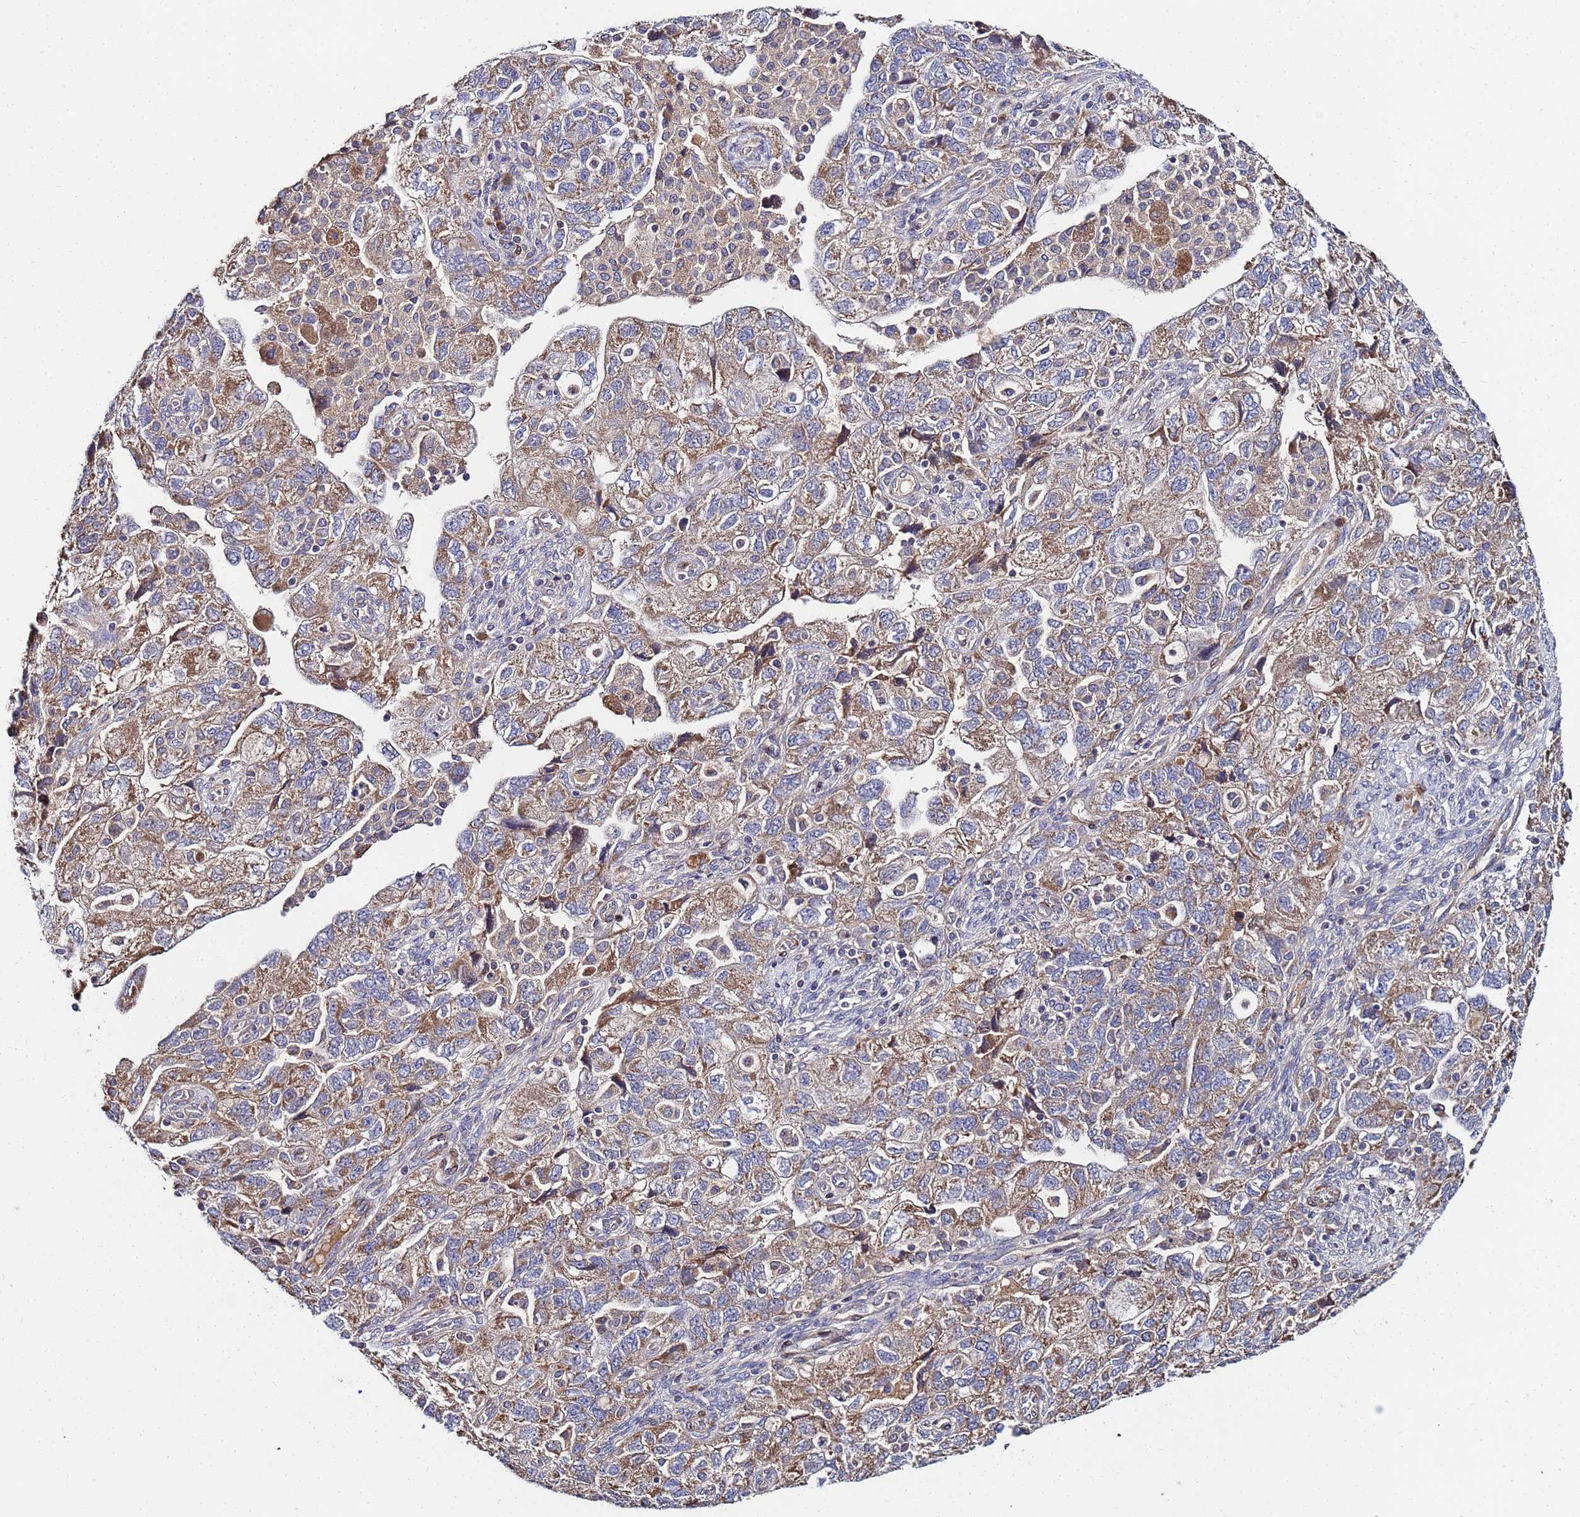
{"staining": {"intensity": "moderate", "quantity": "25%-75%", "location": "cytoplasmic/membranous"}, "tissue": "ovarian cancer", "cell_type": "Tumor cells", "image_type": "cancer", "snomed": [{"axis": "morphology", "description": "Carcinoma, endometroid"}, {"axis": "topography", "description": "Ovary"}], "caption": "Ovarian cancer (endometroid carcinoma) stained with a protein marker displays moderate staining in tumor cells.", "gene": "C5orf34", "patient": {"sex": "female", "age": 51}}